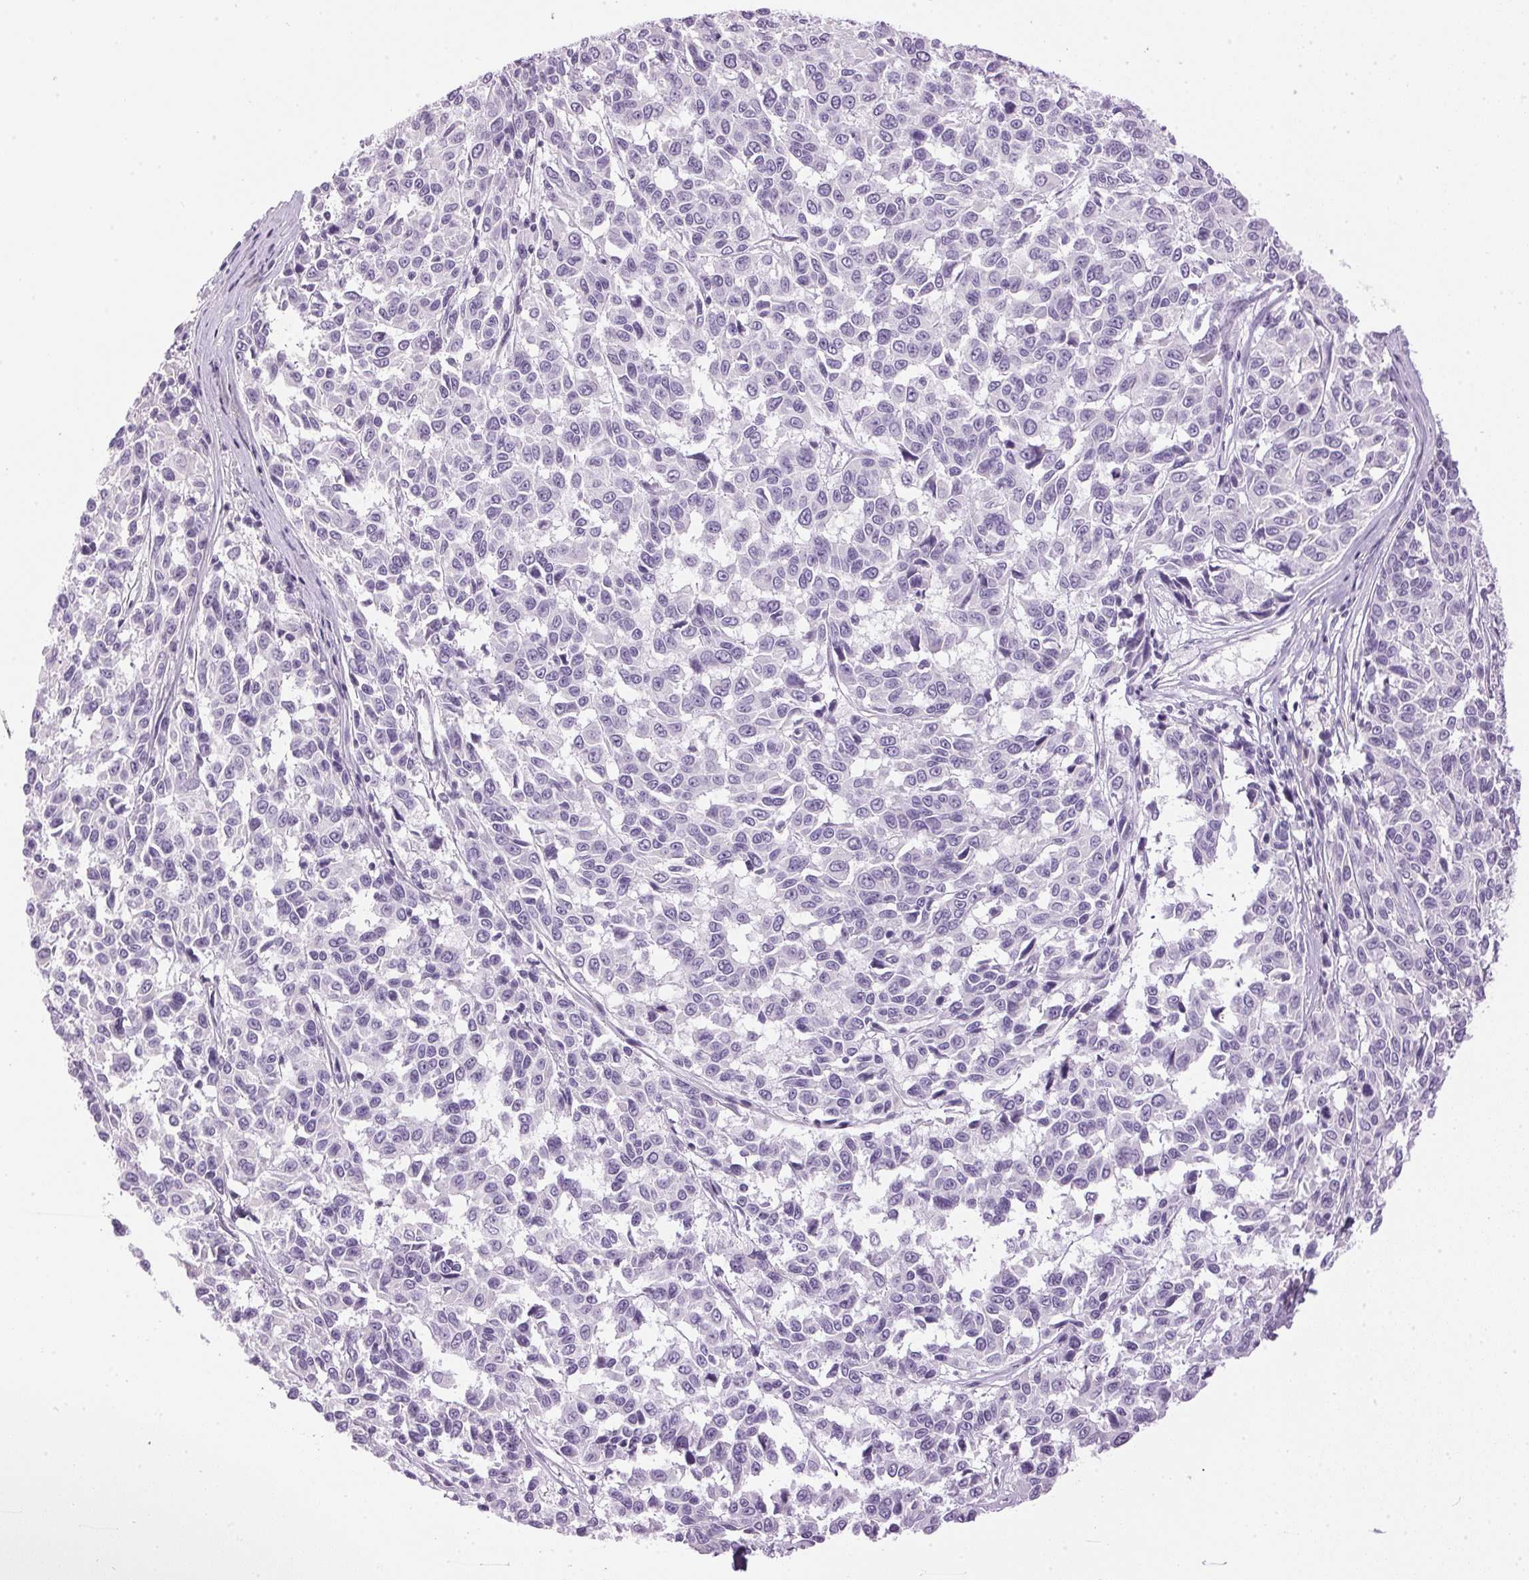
{"staining": {"intensity": "negative", "quantity": "none", "location": "none"}, "tissue": "melanoma", "cell_type": "Tumor cells", "image_type": "cancer", "snomed": [{"axis": "morphology", "description": "Malignant melanoma, NOS"}, {"axis": "topography", "description": "Skin"}], "caption": "Immunohistochemical staining of human melanoma demonstrates no significant expression in tumor cells.", "gene": "SP7", "patient": {"sex": "female", "age": 66}}